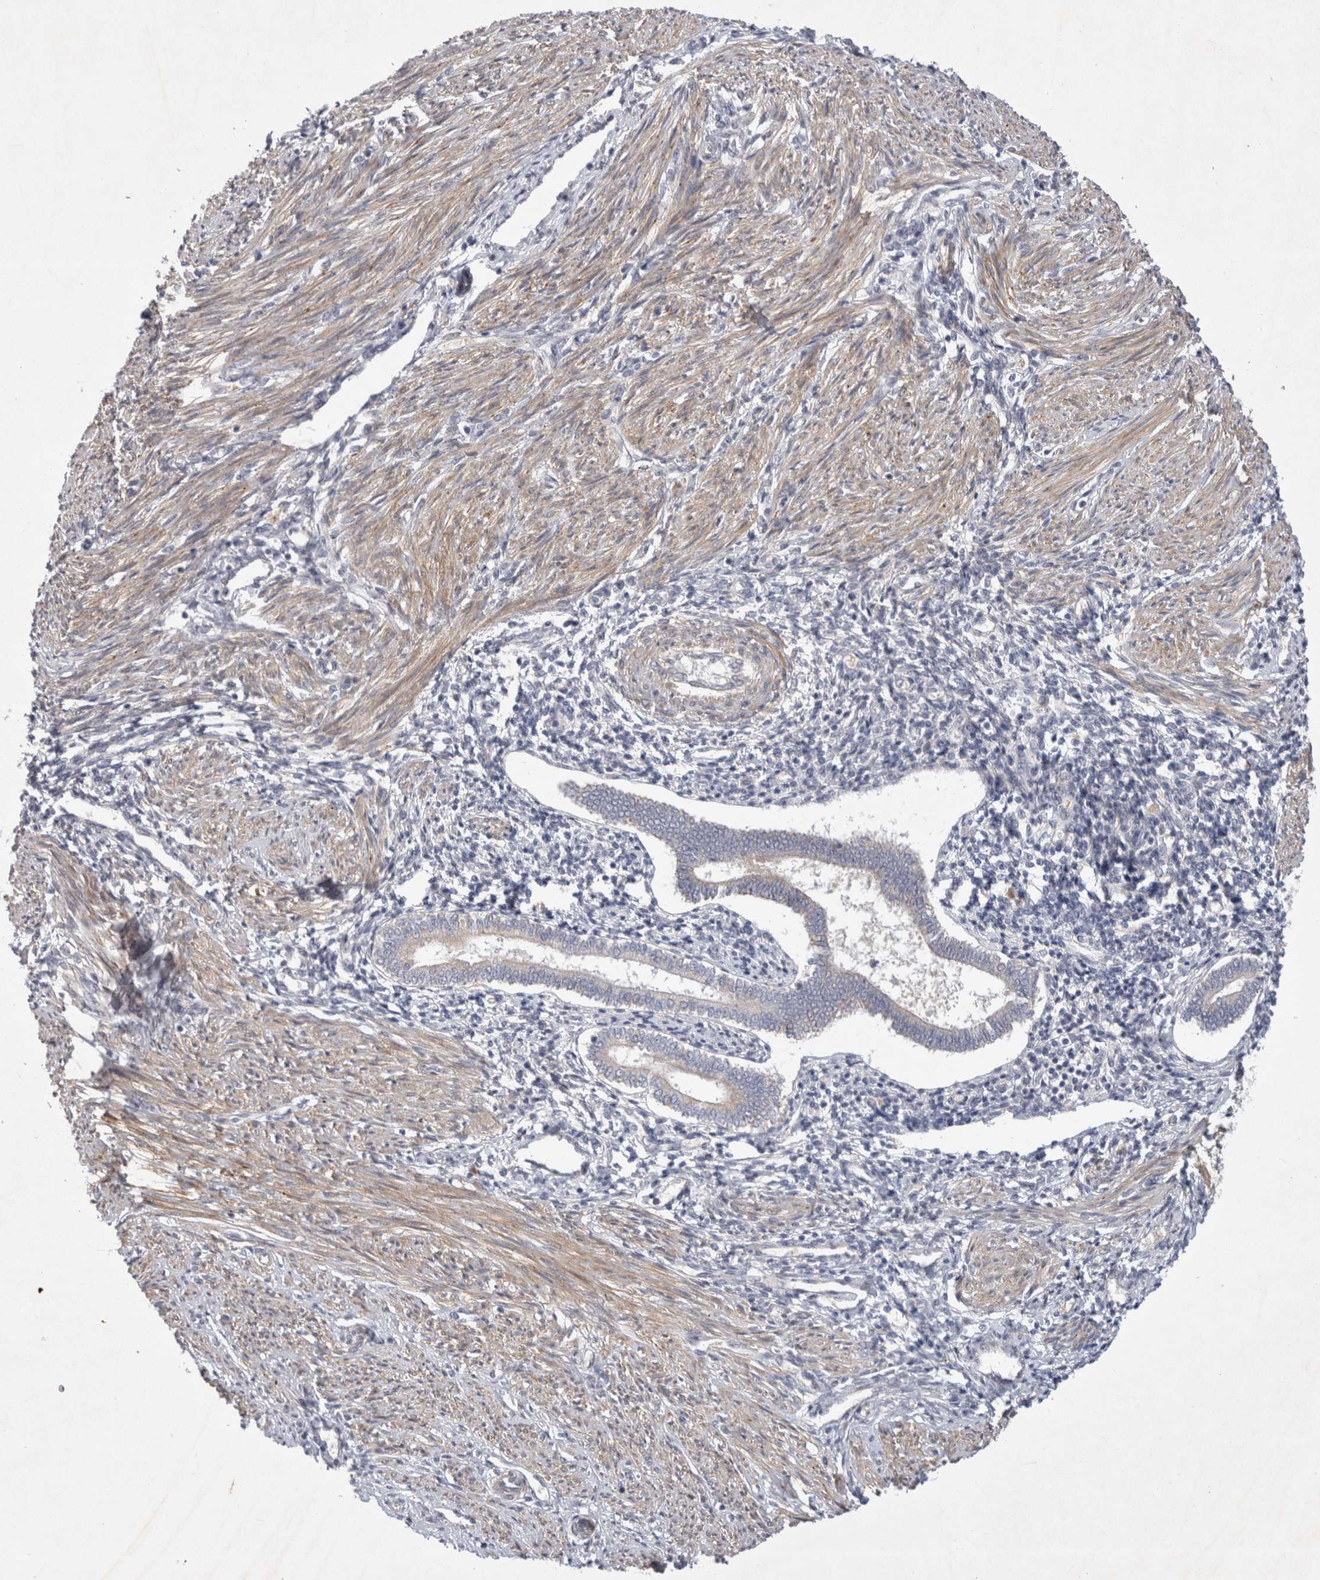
{"staining": {"intensity": "negative", "quantity": "none", "location": "none"}, "tissue": "endometrium", "cell_type": "Cells in endometrial stroma", "image_type": "normal", "snomed": [{"axis": "morphology", "description": "Normal tissue, NOS"}, {"axis": "topography", "description": "Endometrium"}], "caption": "IHC micrograph of benign endometrium: human endometrium stained with DAB demonstrates no significant protein positivity in cells in endometrial stroma. (DAB (3,3'-diaminobenzidine) IHC with hematoxylin counter stain).", "gene": "BZW2", "patient": {"sex": "female", "age": 42}}